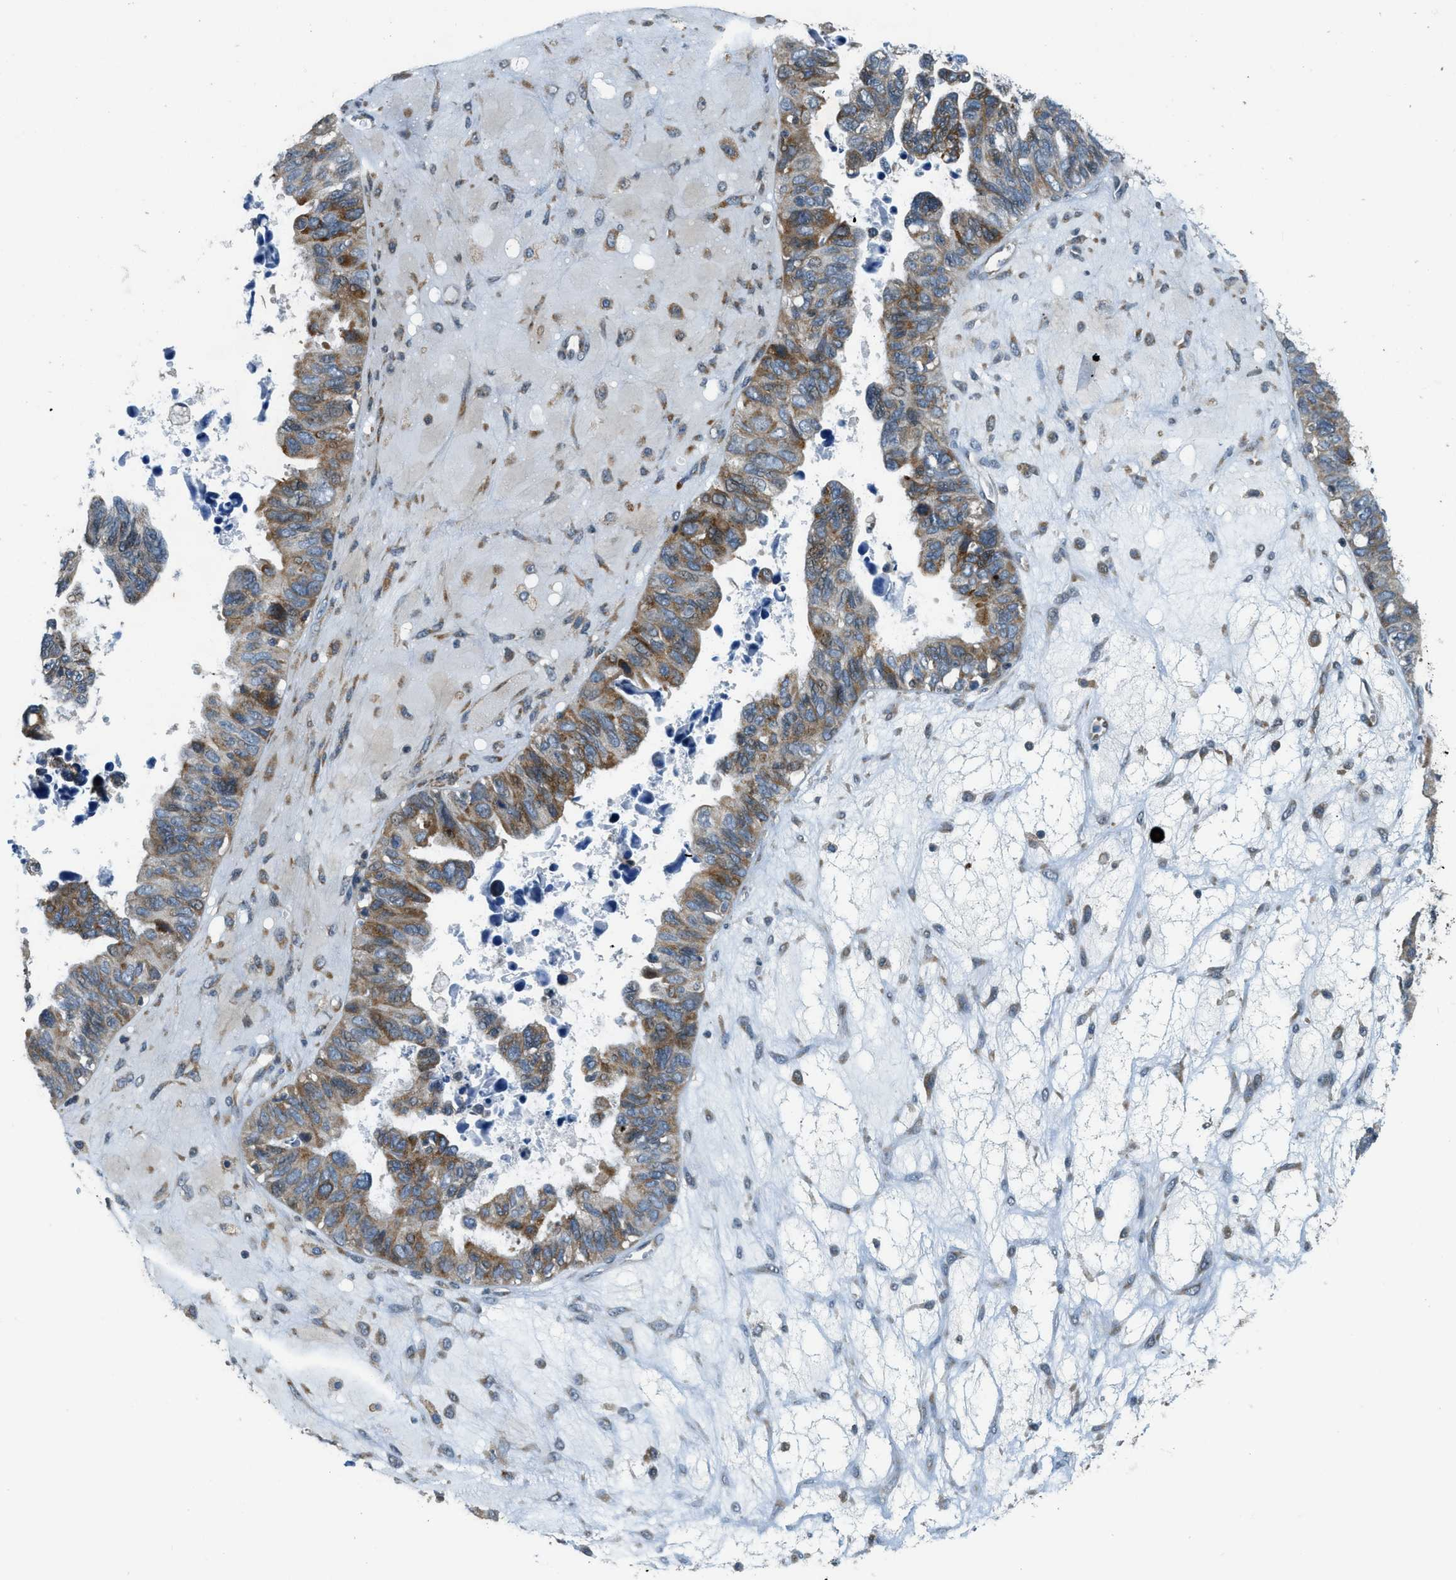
{"staining": {"intensity": "moderate", "quantity": "25%-75%", "location": "cytoplasmic/membranous"}, "tissue": "ovarian cancer", "cell_type": "Tumor cells", "image_type": "cancer", "snomed": [{"axis": "morphology", "description": "Cystadenocarcinoma, serous, NOS"}, {"axis": "topography", "description": "Ovary"}], "caption": "IHC histopathology image of ovarian cancer stained for a protein (brown), which reveals medium levels of moderate cytoplasmic/membranous staining in approximately 25%-75% of tumor cells.", "gene": "HERC2", "patient": {"sex": "female", "age": 79}}